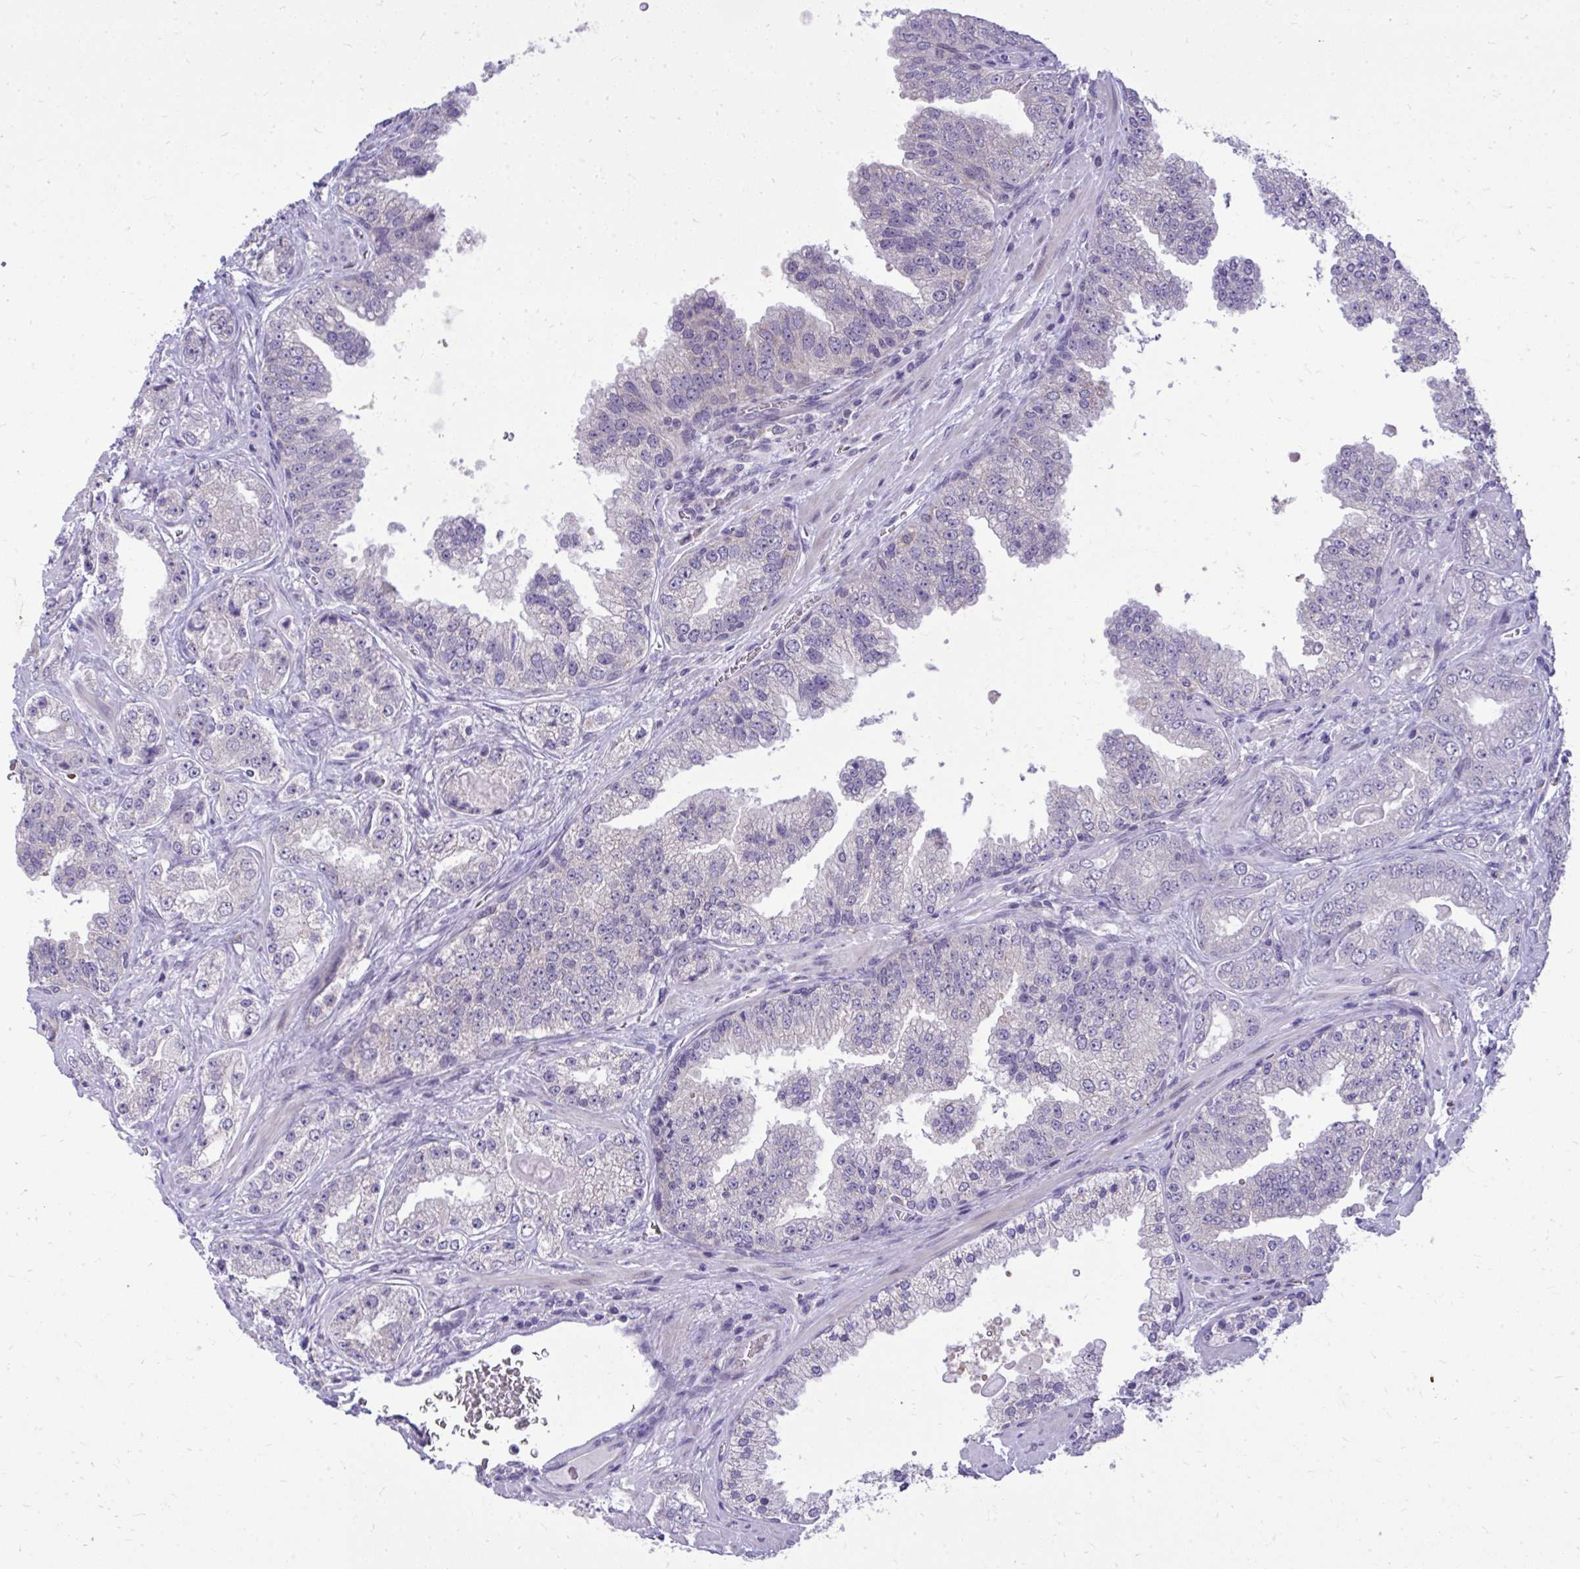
{"staining": {"intensity": "negative", "quantity": "none", "location": "none"}, "tissue": "prostate cancer", "cell_type": "Tumor cells", "image_type": "cancer", "snomed": [{"axis": "morphology", "description": "Adenocarcinoma, High grade"}, {"axis": "topography", "description": "Prostate"}], "caption": "This is a micrograph of IHC staining of adenocarcinoma (high-grade) (prostate), which shows no expression in tumor cells.", "gene": "DPY19L1", "patient": {"sex": "male", "age": 67}}